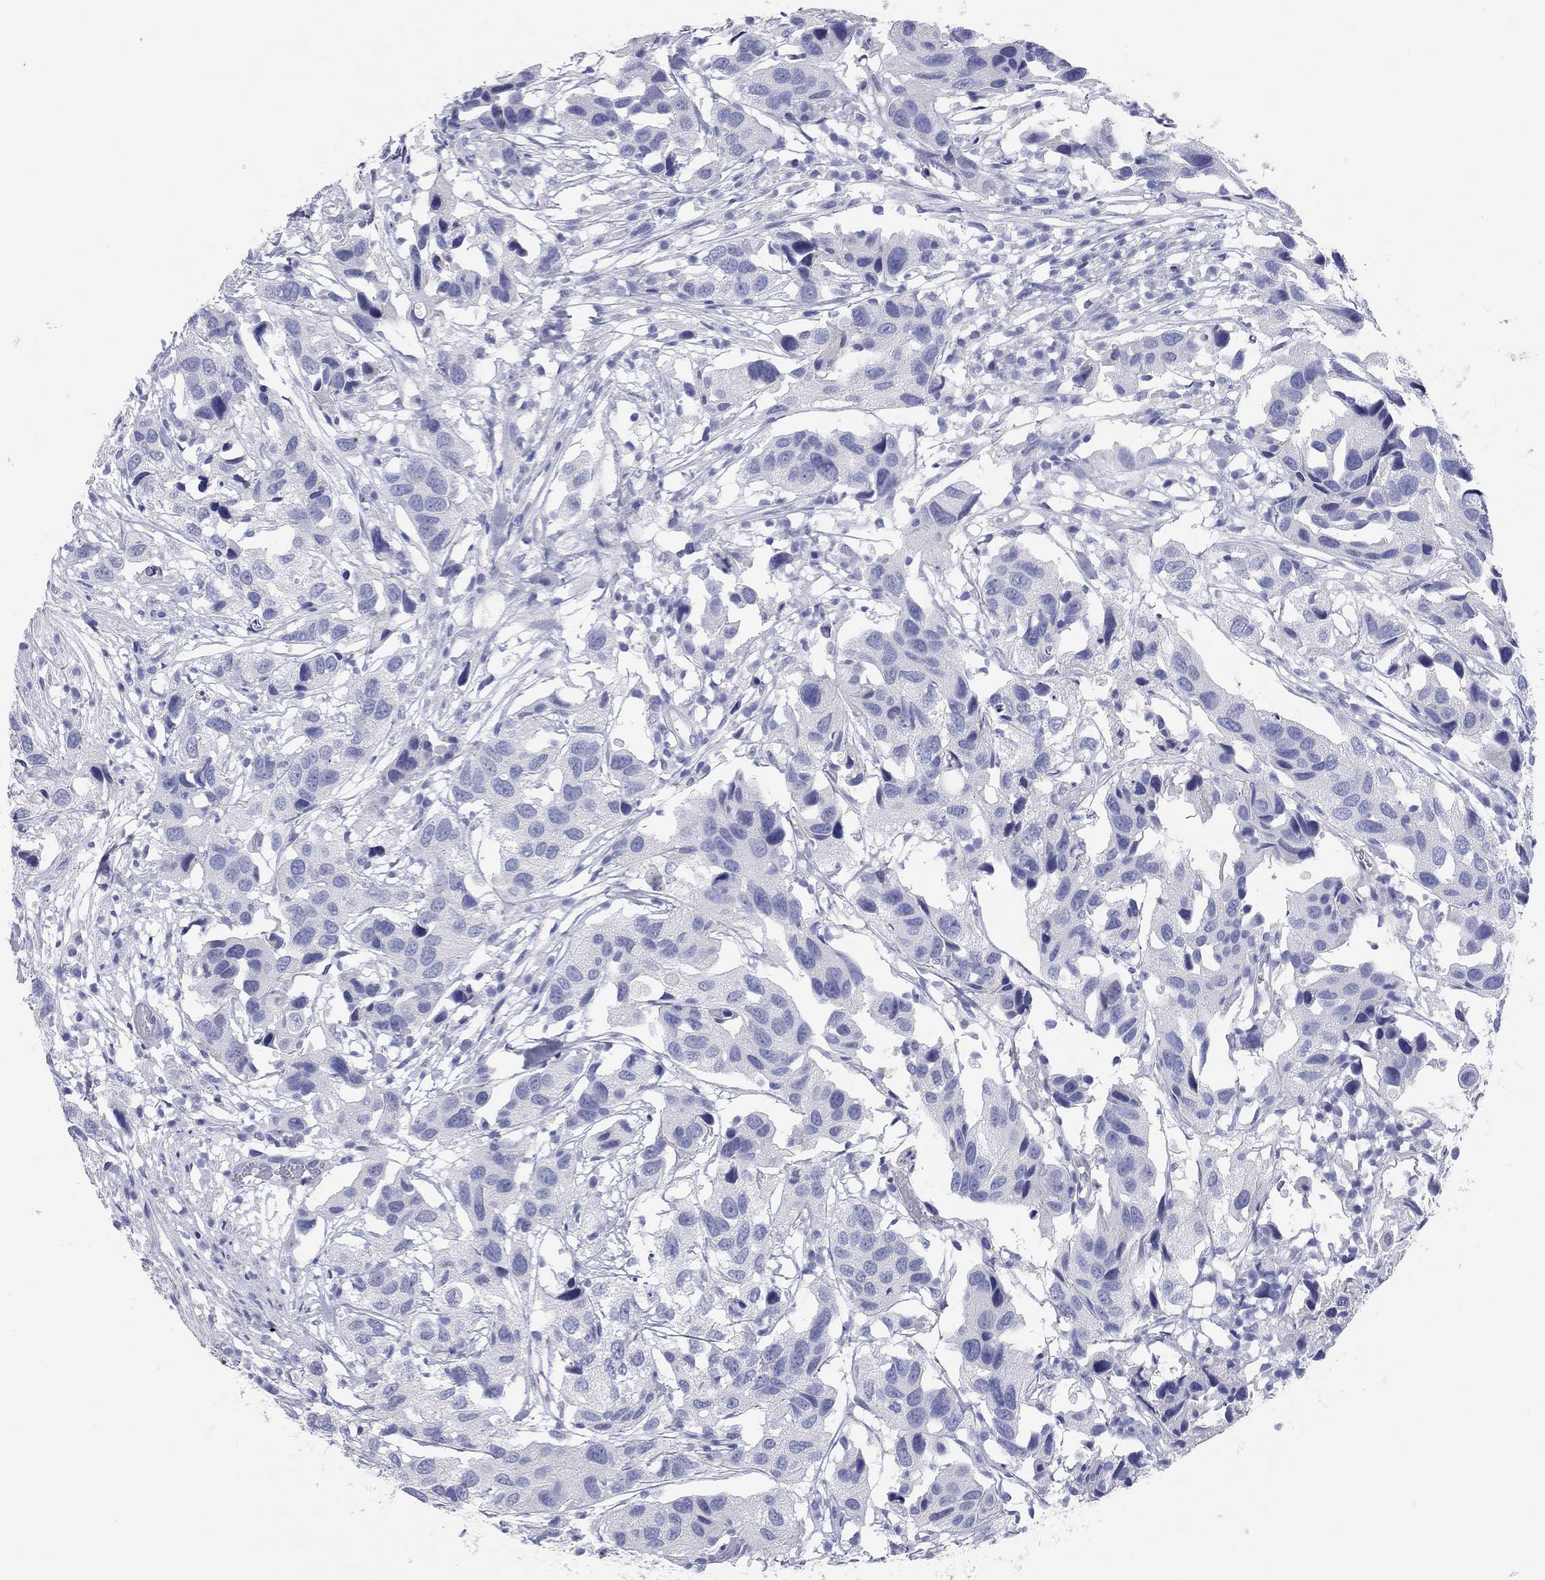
{"staining": {"intensity": "negative", "quantity": "none", "location": "none"}, "tissue": "urothelial cancer", "cell_type": "Tumor cells", "image_type": "cancer", "snomed": [{"axis": "morphology", "description": "Urothelial carcinoma, High grade"}, {"axis": "topography", "description": "Urinary bladder"}], "caption": "IHC of human urothelial cancer displays no expression in tumor cells. (Brightfield microscopy of DAB IHC at high magnification).", "gene": "TMEM221", "patient": {"sex": "male", "age": 79}}